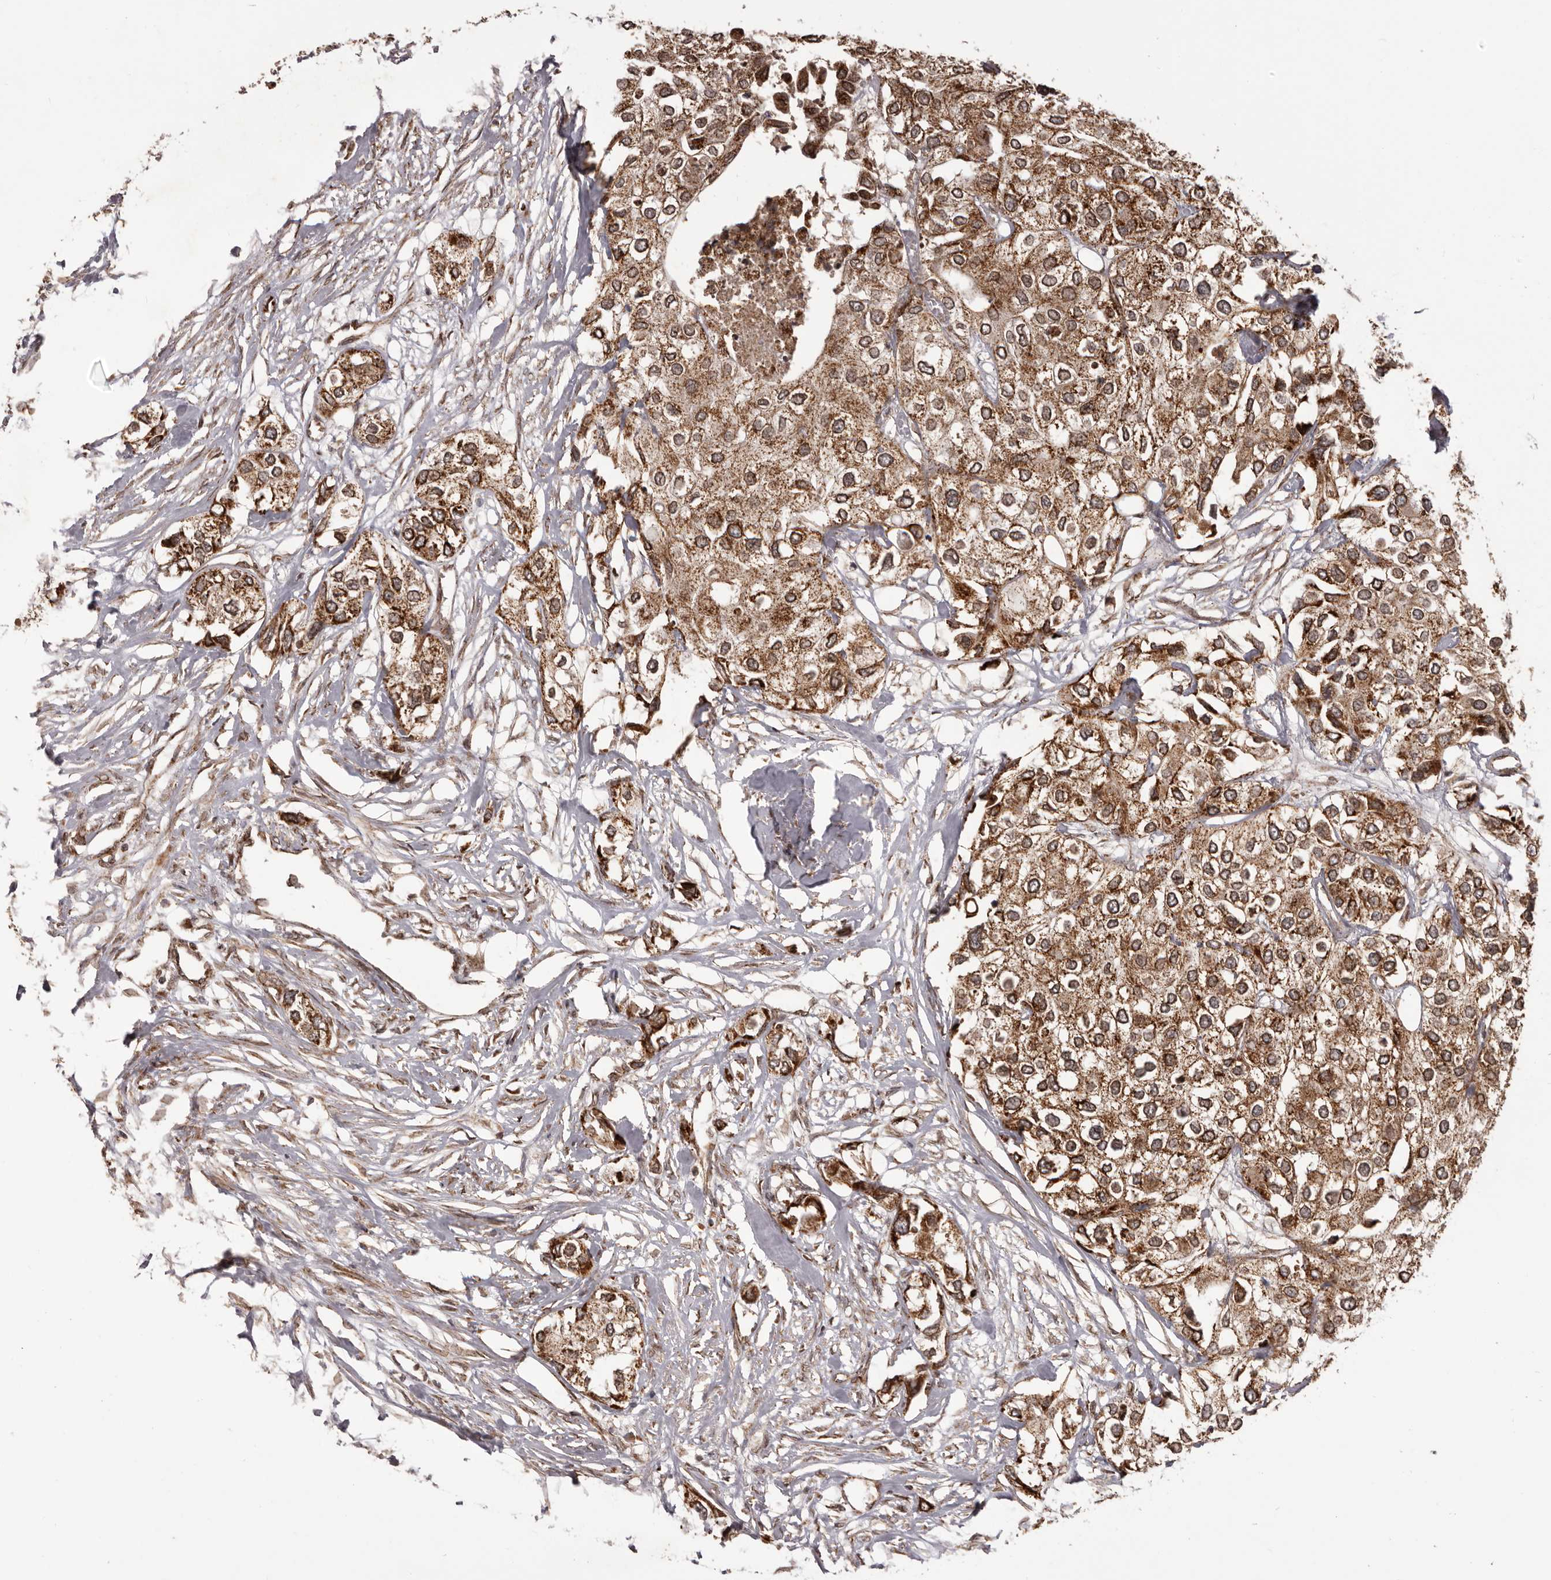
{"staining": {"intensity": "strong", "quantity": ">75%", "location": "cytoplasmic/membranous"}, "tissue": "urothelial cancer", "cell_type": "Tumor cells", "image_type": "cancer", "snomed": [{"axis": "morphology", "description": "Urothelial carcinoma, High grade"}, {"axis": "topography", "description": "Urinary bladder"}], "caption": "Immunohistochemical staining of urothelial carcinoma (high-grade) displays strong cytoplasmic/membranous protein expression in approximately >75% of tumor cells.", "gene": "CHRM2", "patient": {"sex": "male", "age": 64}}